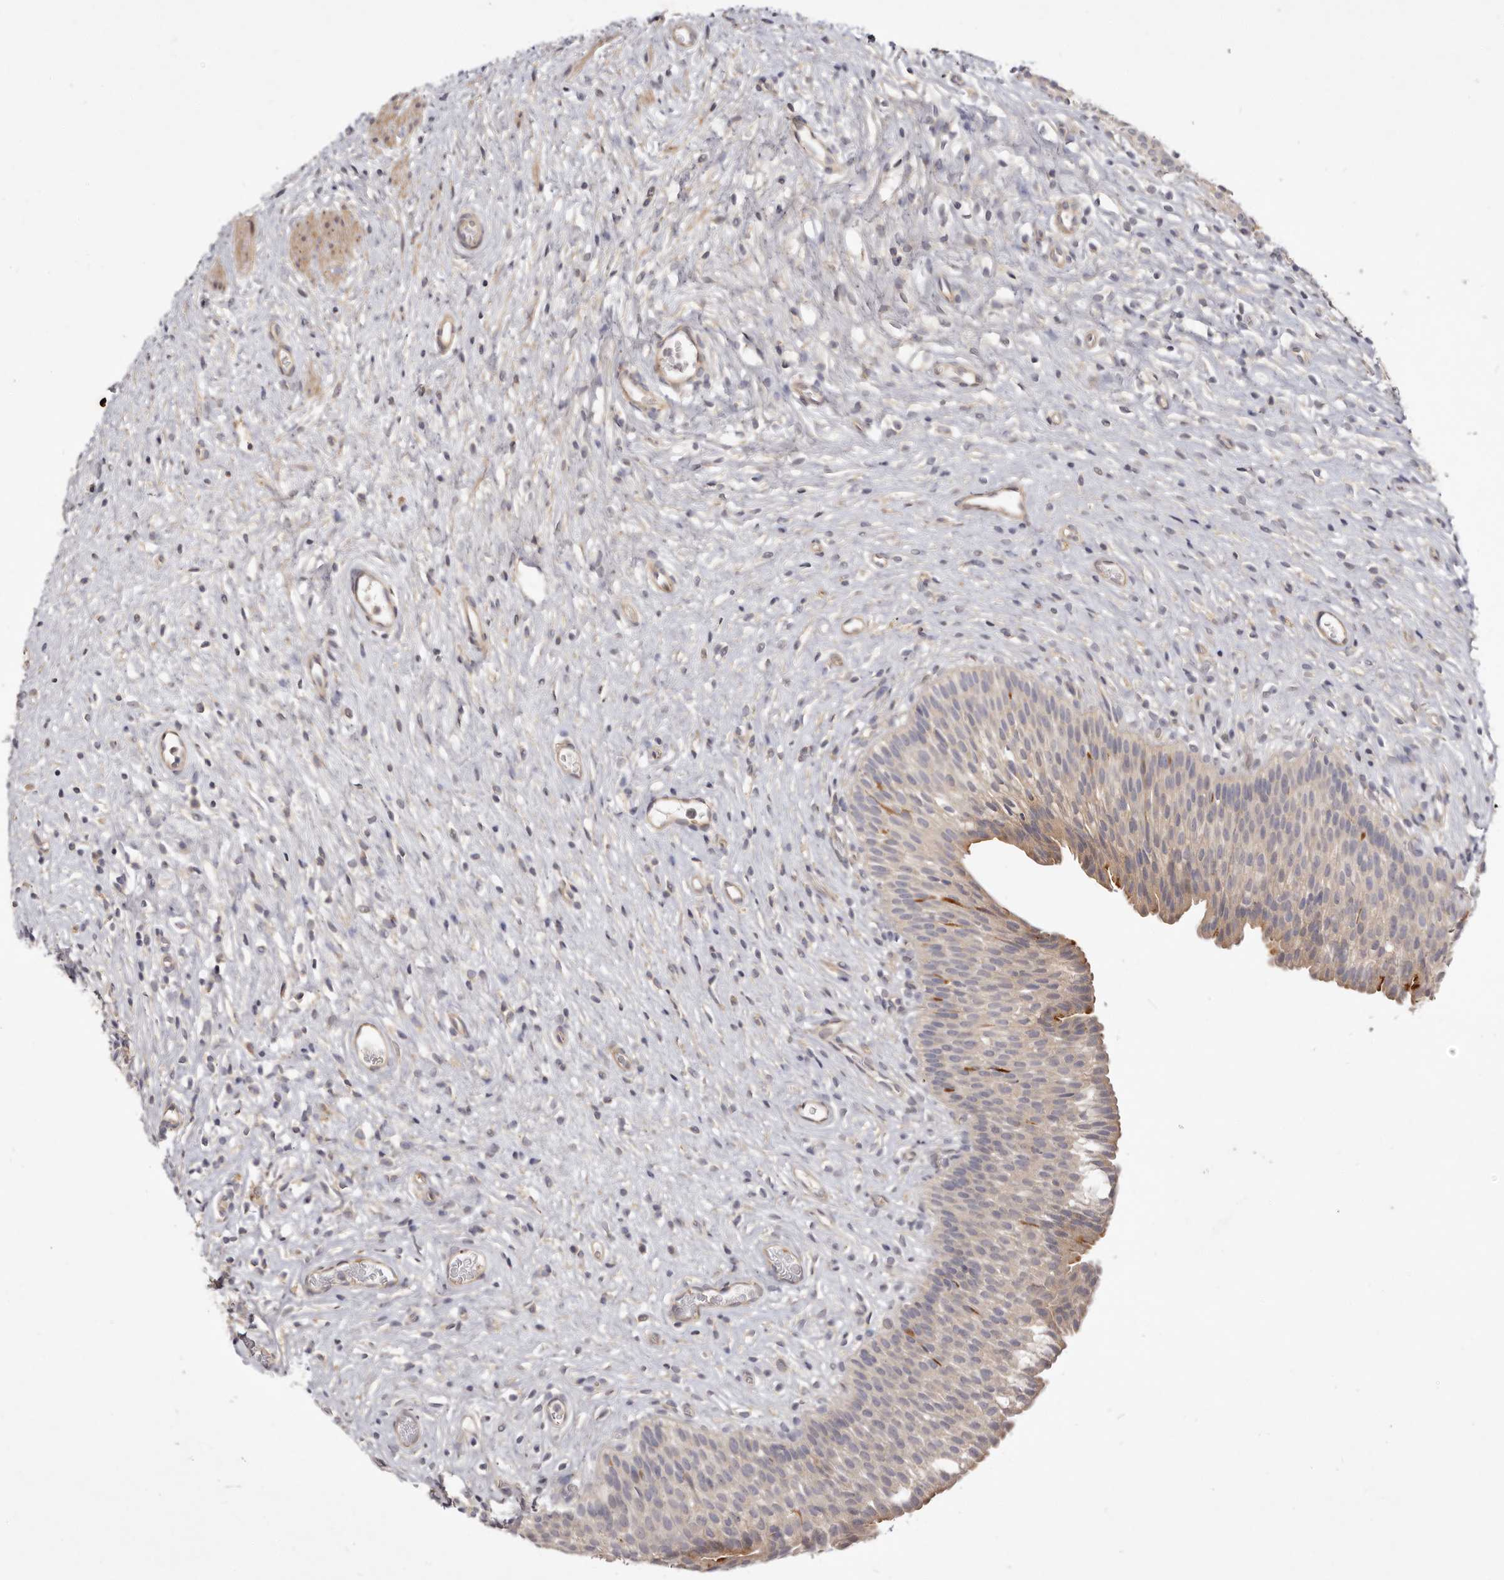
{"staining": {"intensity": "moderate", "quantity": "25%-75%", "location": "cytoplasmic/membranous"}, "tissue": "urinary bladder", "cell_type": "Urothelial cells", "image_type": "normal", "snomed": [{"axis": "morphology", "description": "Normal tissue, NOS"}, {"axis": "topography", "description": "Urinary bladder"}], "caption": "Urinary bladder stained with a brown dye exhibits moderate cytoplasmic/membranous positive expression in approximately 25%-75% of urothelial cells.", "gene": "ADAMTS9", "patient": {"sex": "male", "age": 1}}